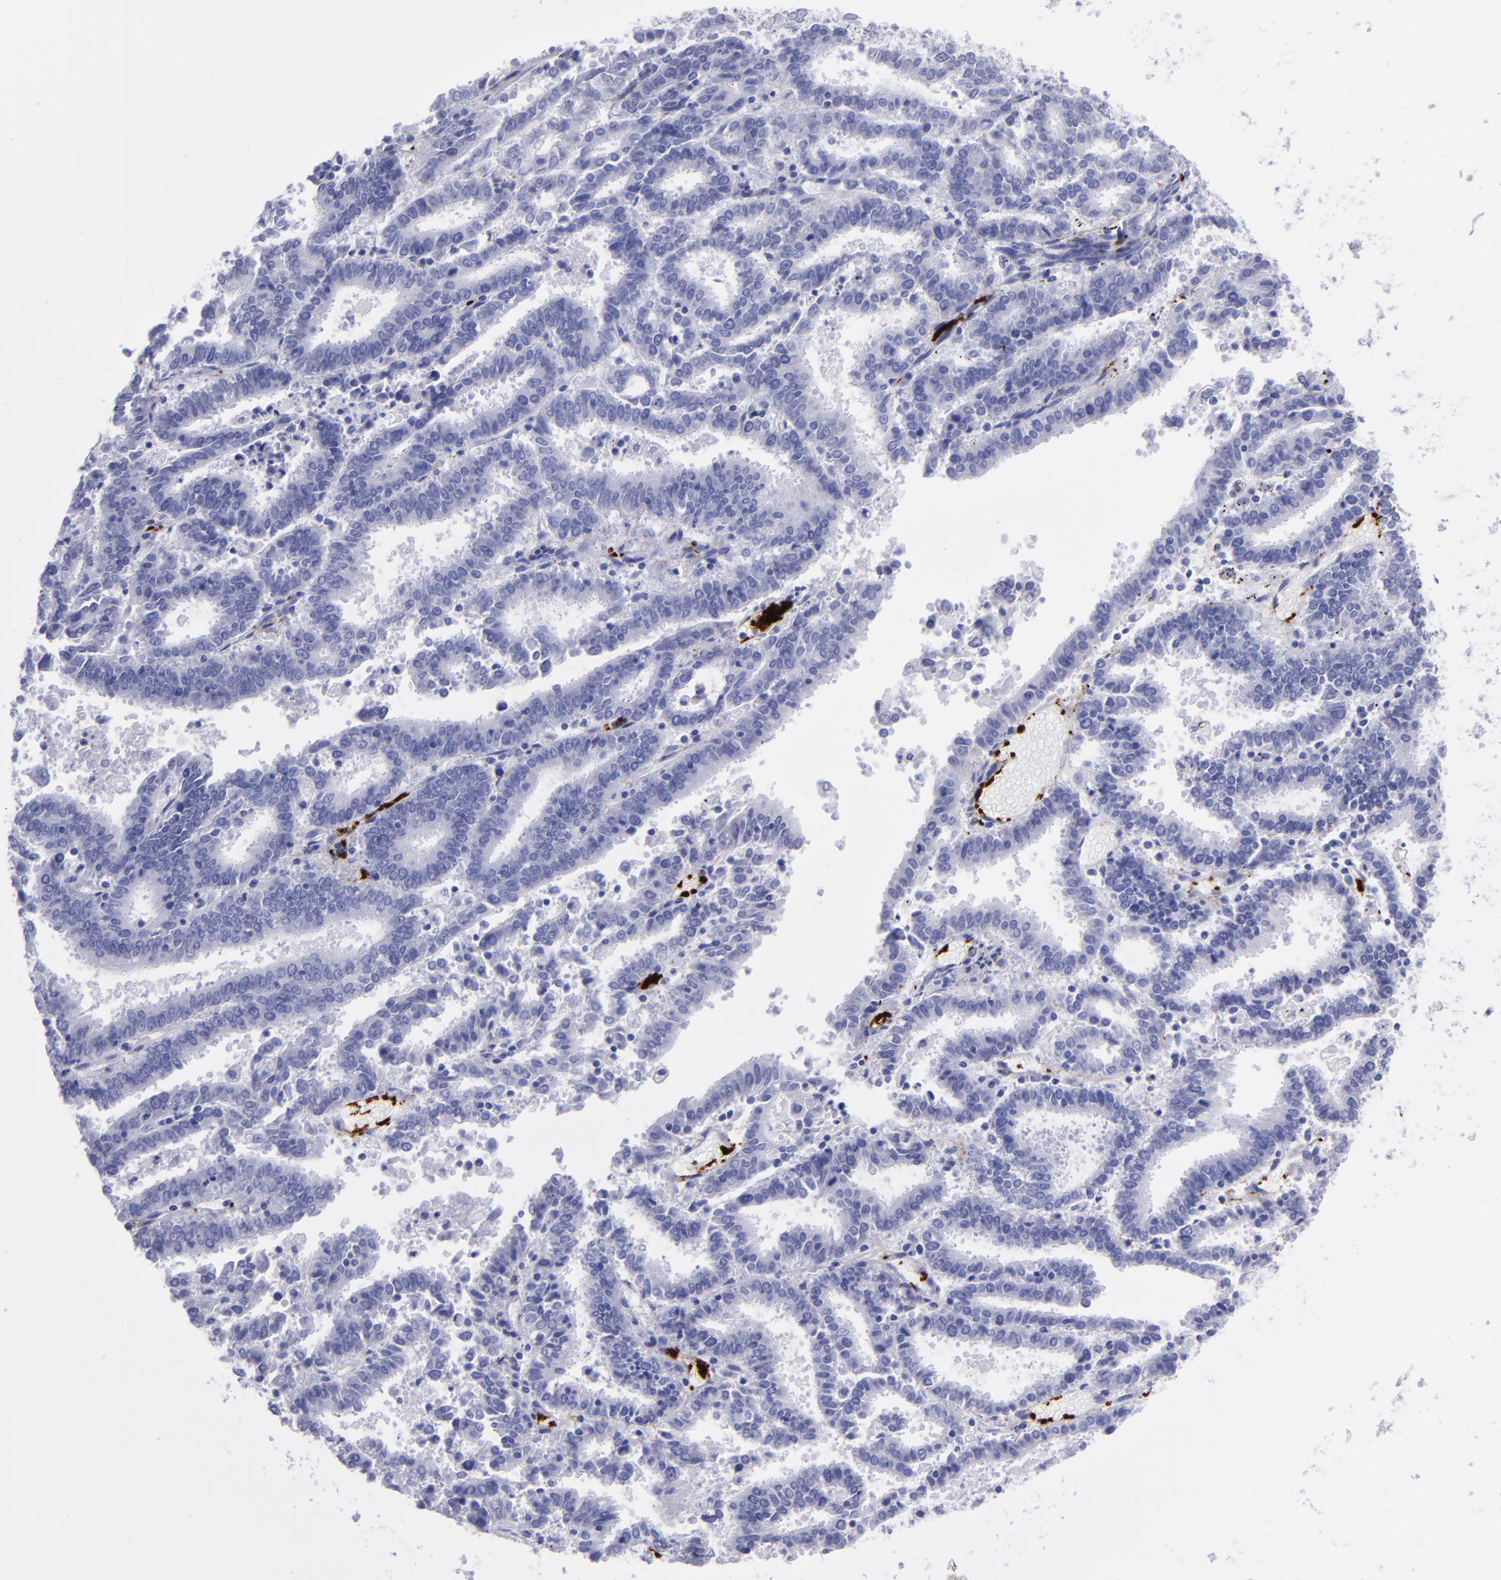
{"staining": {"intensity": "negative", "quantity": "none", "location": "none"}, "tissue": "endometrial cancer", "cell_type": "Tumor cells", "image_type": "cancer", "snomed": [{"axis": "morphology", "description": "Adenocarcinoma, NOS"}, {"axis": "topography", "description": "Uterus"}], "caption": "An immunohistochemistry histopathology image of endometrial adenocarcinoma is shown. There is no staining in tumor cells of endometrial adenocarcinoma.", "gene": "EFCAB13", "patient": {"sex": "female", "age": 83}}